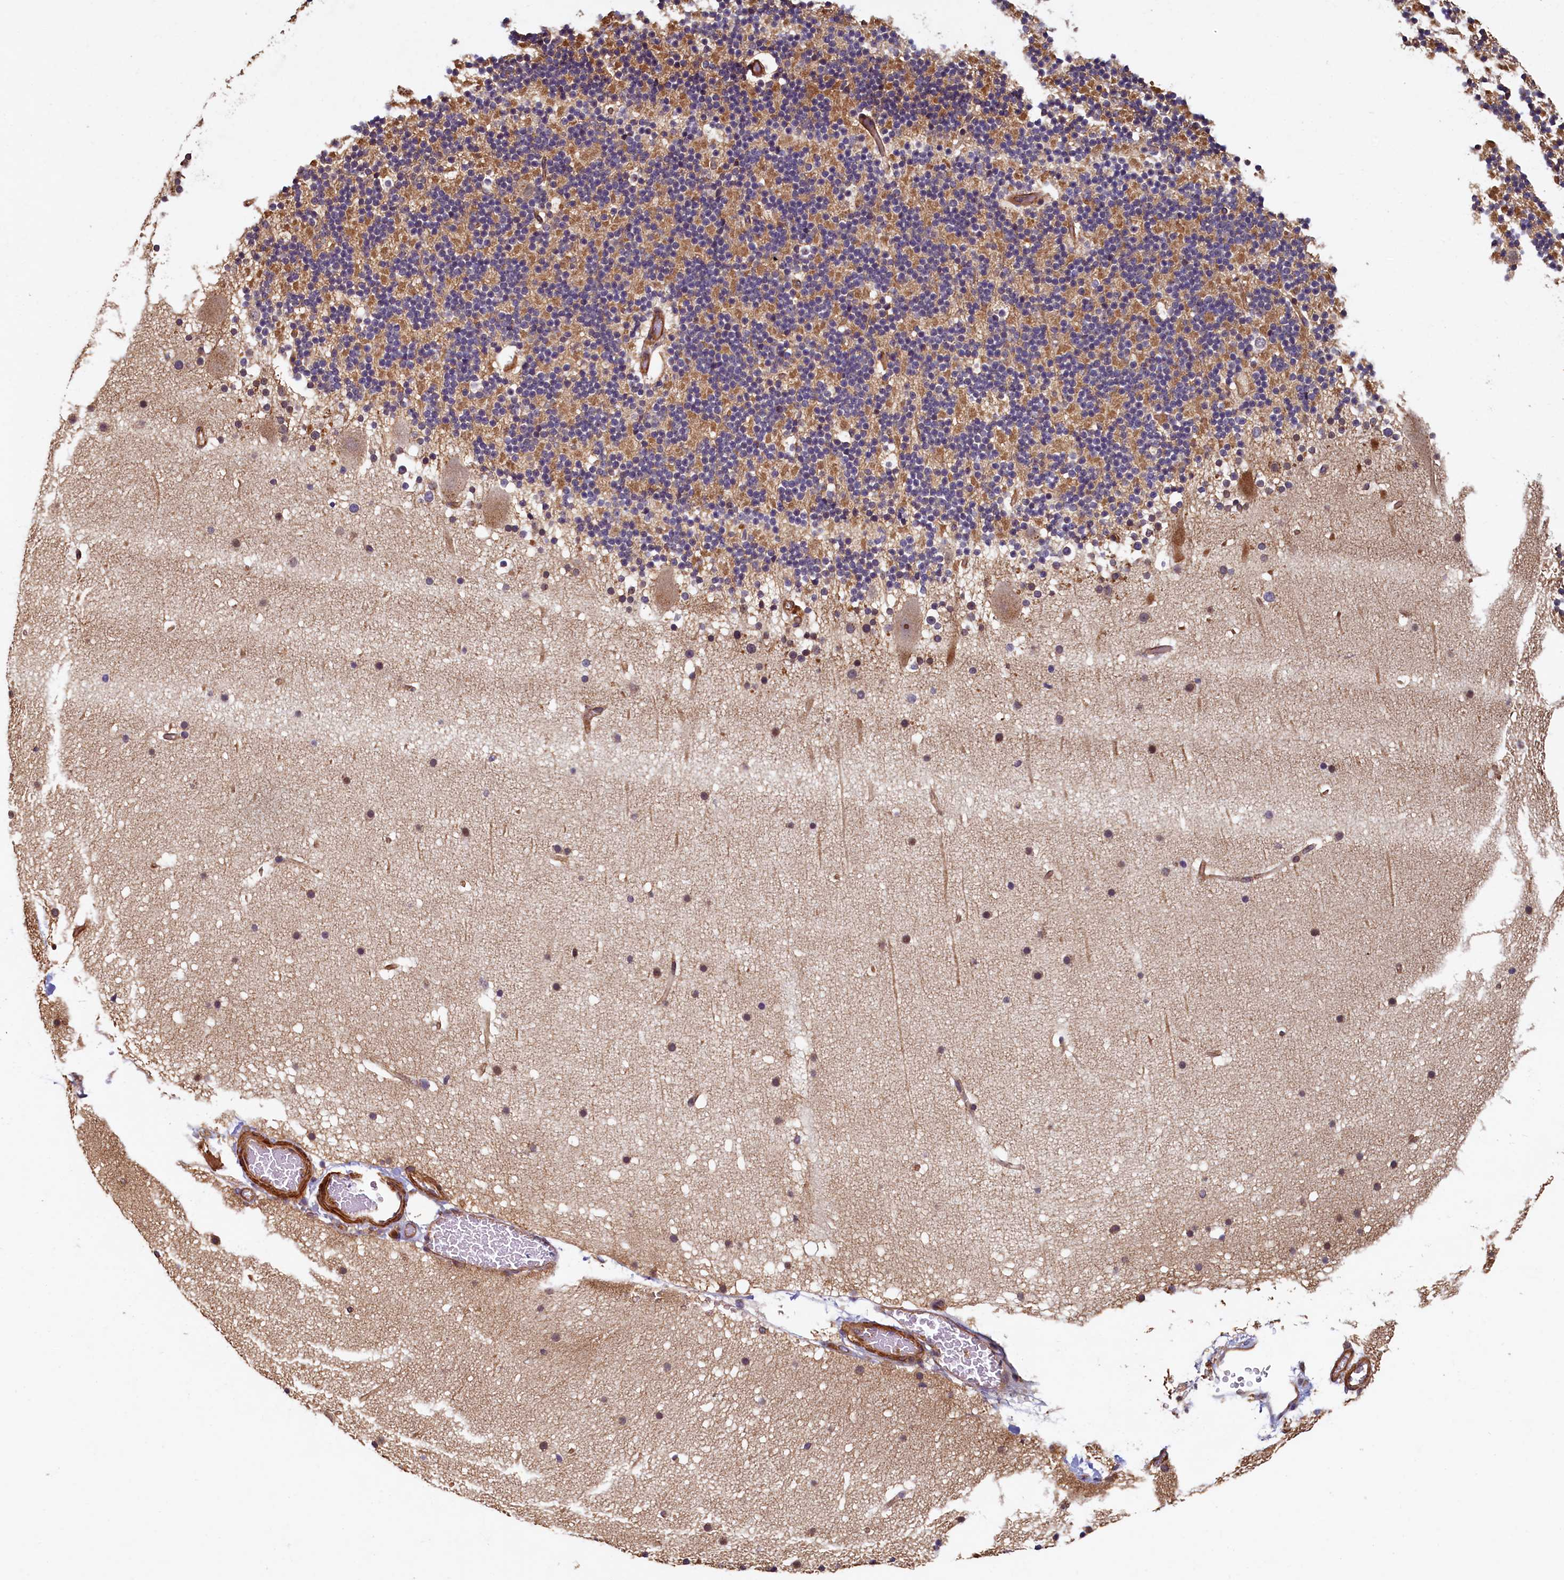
{"staining": {"intensity": "moderate", "quantity": "25%-75%", "location": "cytoplasmic/membranous"}, "tissue": "cerebellum", "cell_type": "Cells in granular layer", "image_type": "normal", "snomed": [{"axis": "morphology", "description": "Normal tissue, NOS"}, {"axis": "topography", "description": "Cerebellum"}], "caption": "The image exhibits immunohistochemical staining of benign cerebellum. There is moderate cytoplasmic/membranous positivity is seen in about 25%-75% of cells in granular layer.", "gene": "CCDC102B", "patient": {"sex": "male", "age": 57}}